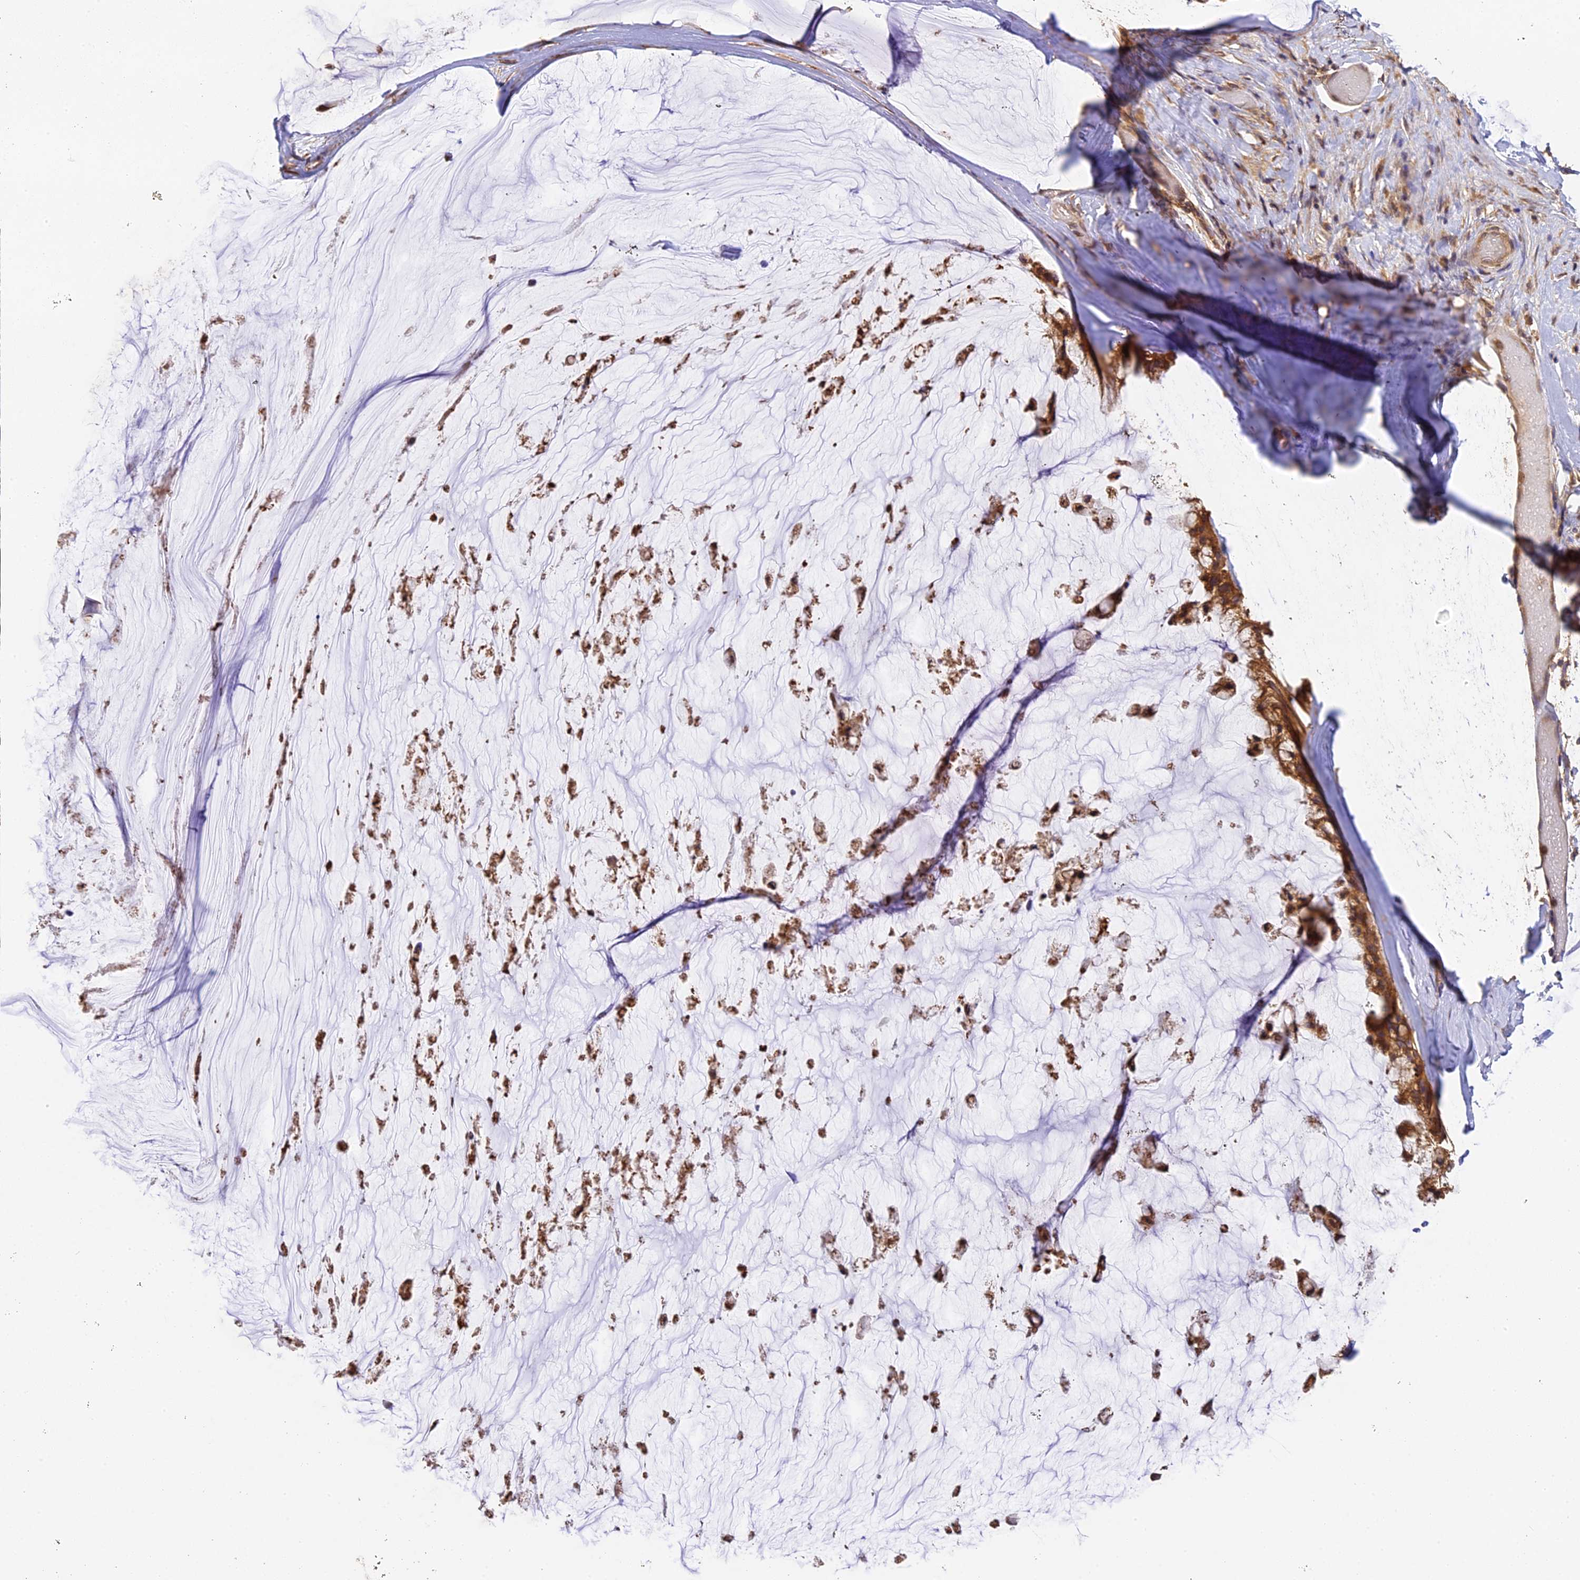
{"staining": {"intensity": "moderate", "quantity": ">75%", "location": "cytoplasmic/membranous"}, "tissue": "ovarian cancer", "cell_type": "Tumor cells", "image_type": "cancer", "snomed": [{"axis": "morphology", "description": "Cystadenocarcinoma, mucinous, NOS"}, {"axis": "topography", "description": "Ovary"}], "caption": "IHC (DAB) staining of ovarian cancer exhibits moderate cytoplasmic/membranous protein positivity in about >75% of tumor cells.", "gene": "BRAP", "patient": {"sex": "female", "age": 39}}